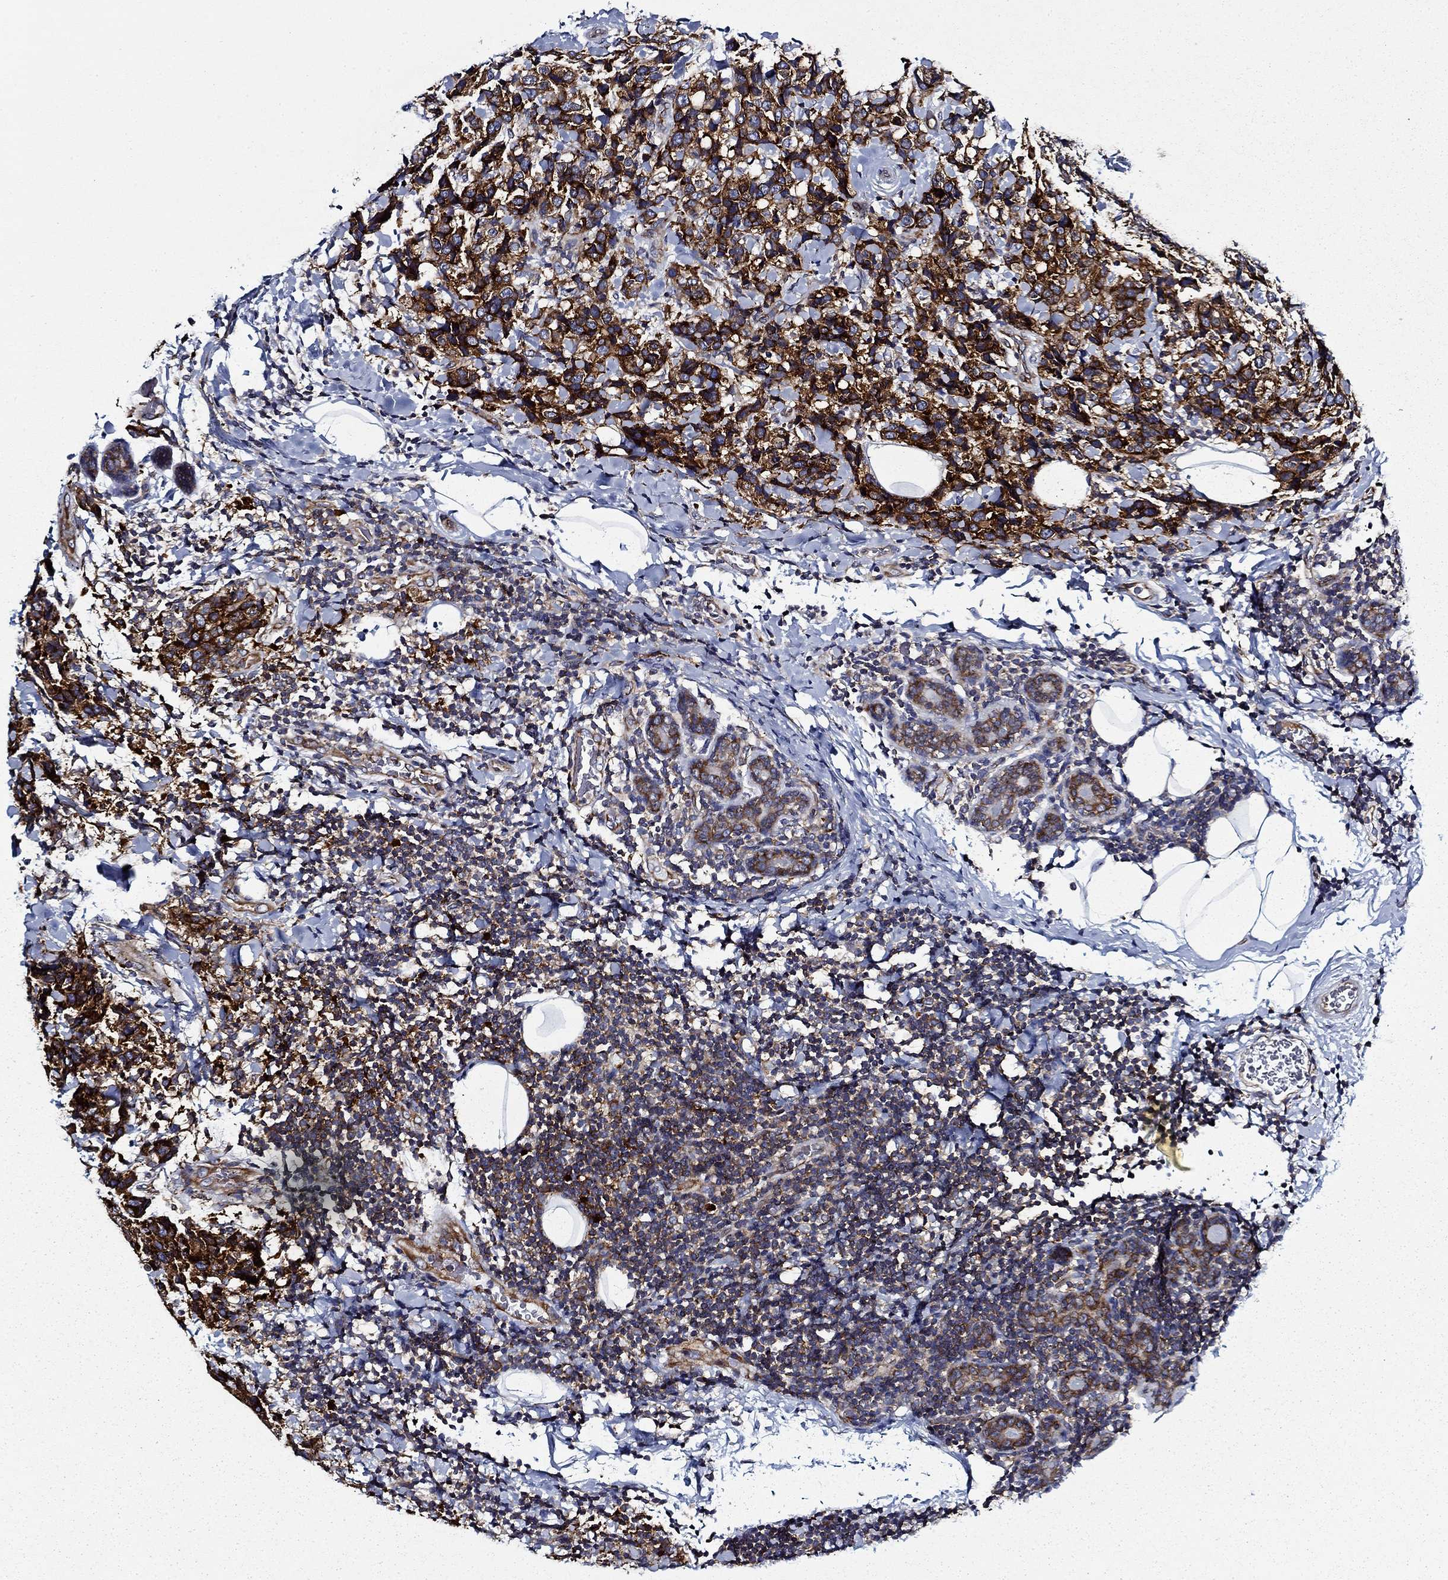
{"staining": {"intensity": "strong", "quantity": ">75%", "location": "cytoplasmic/membranous"}, "tissue": "breast cancer", "cell_type": "Tumor cells", "image_type": "cancer", "snomed": [{"axis": "morphology", "description": "Lobular carcinoma"}, {"axis": "topography", "description": "Breast"}], "caption": "A brown stain highlights strong cytoplasmic/membranous staining of a protein in breast cancer (lobular carcinoma) tumor cells.", "gene": "FXR1", "patient": {"sex": "female", "age": 59}}